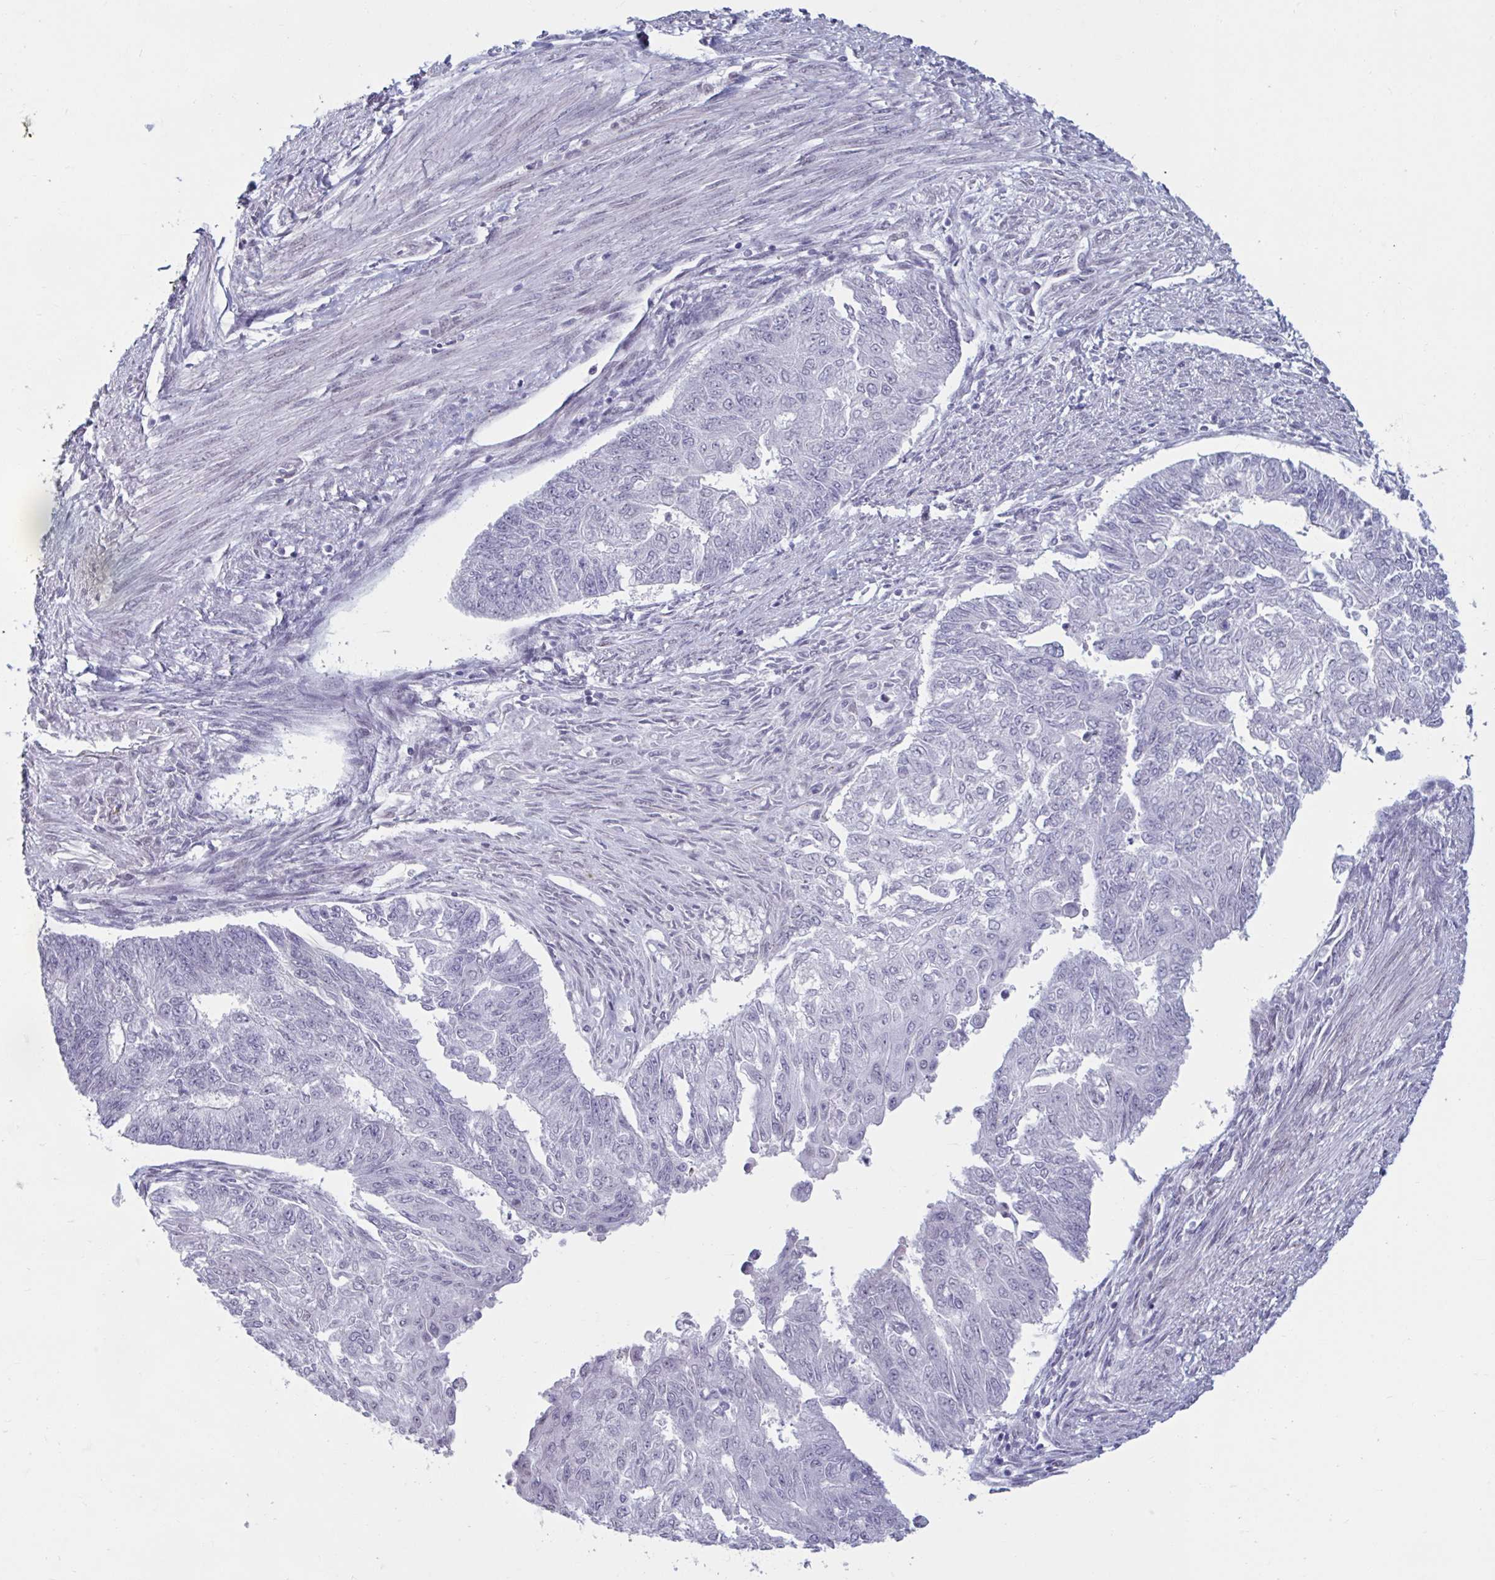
{"staining": {"intensity": "negative", "quantity": "none", "location": "none"}, "tissue": "endometrial cancer", "cell_type": "Tumor cells", "image_type": "cancer", "snomed": [{"axis": "morphology", "description": "Adenocarcinoma, NOS"}, {"axis": "topography", "description": "Endometrium"}], "caption": "An image of human endometrial adenocarcinoma is negative for staining in tumor cells. Brightfield microscopy of immunohistochemistry (IHC) stained with DAB (3,3'-diaminobenzidine) (brown) and hematoxylin (blue), captured at high magnification.", "gene": "HSD17B6", "patient": {"sex": "female", "age": 32}}